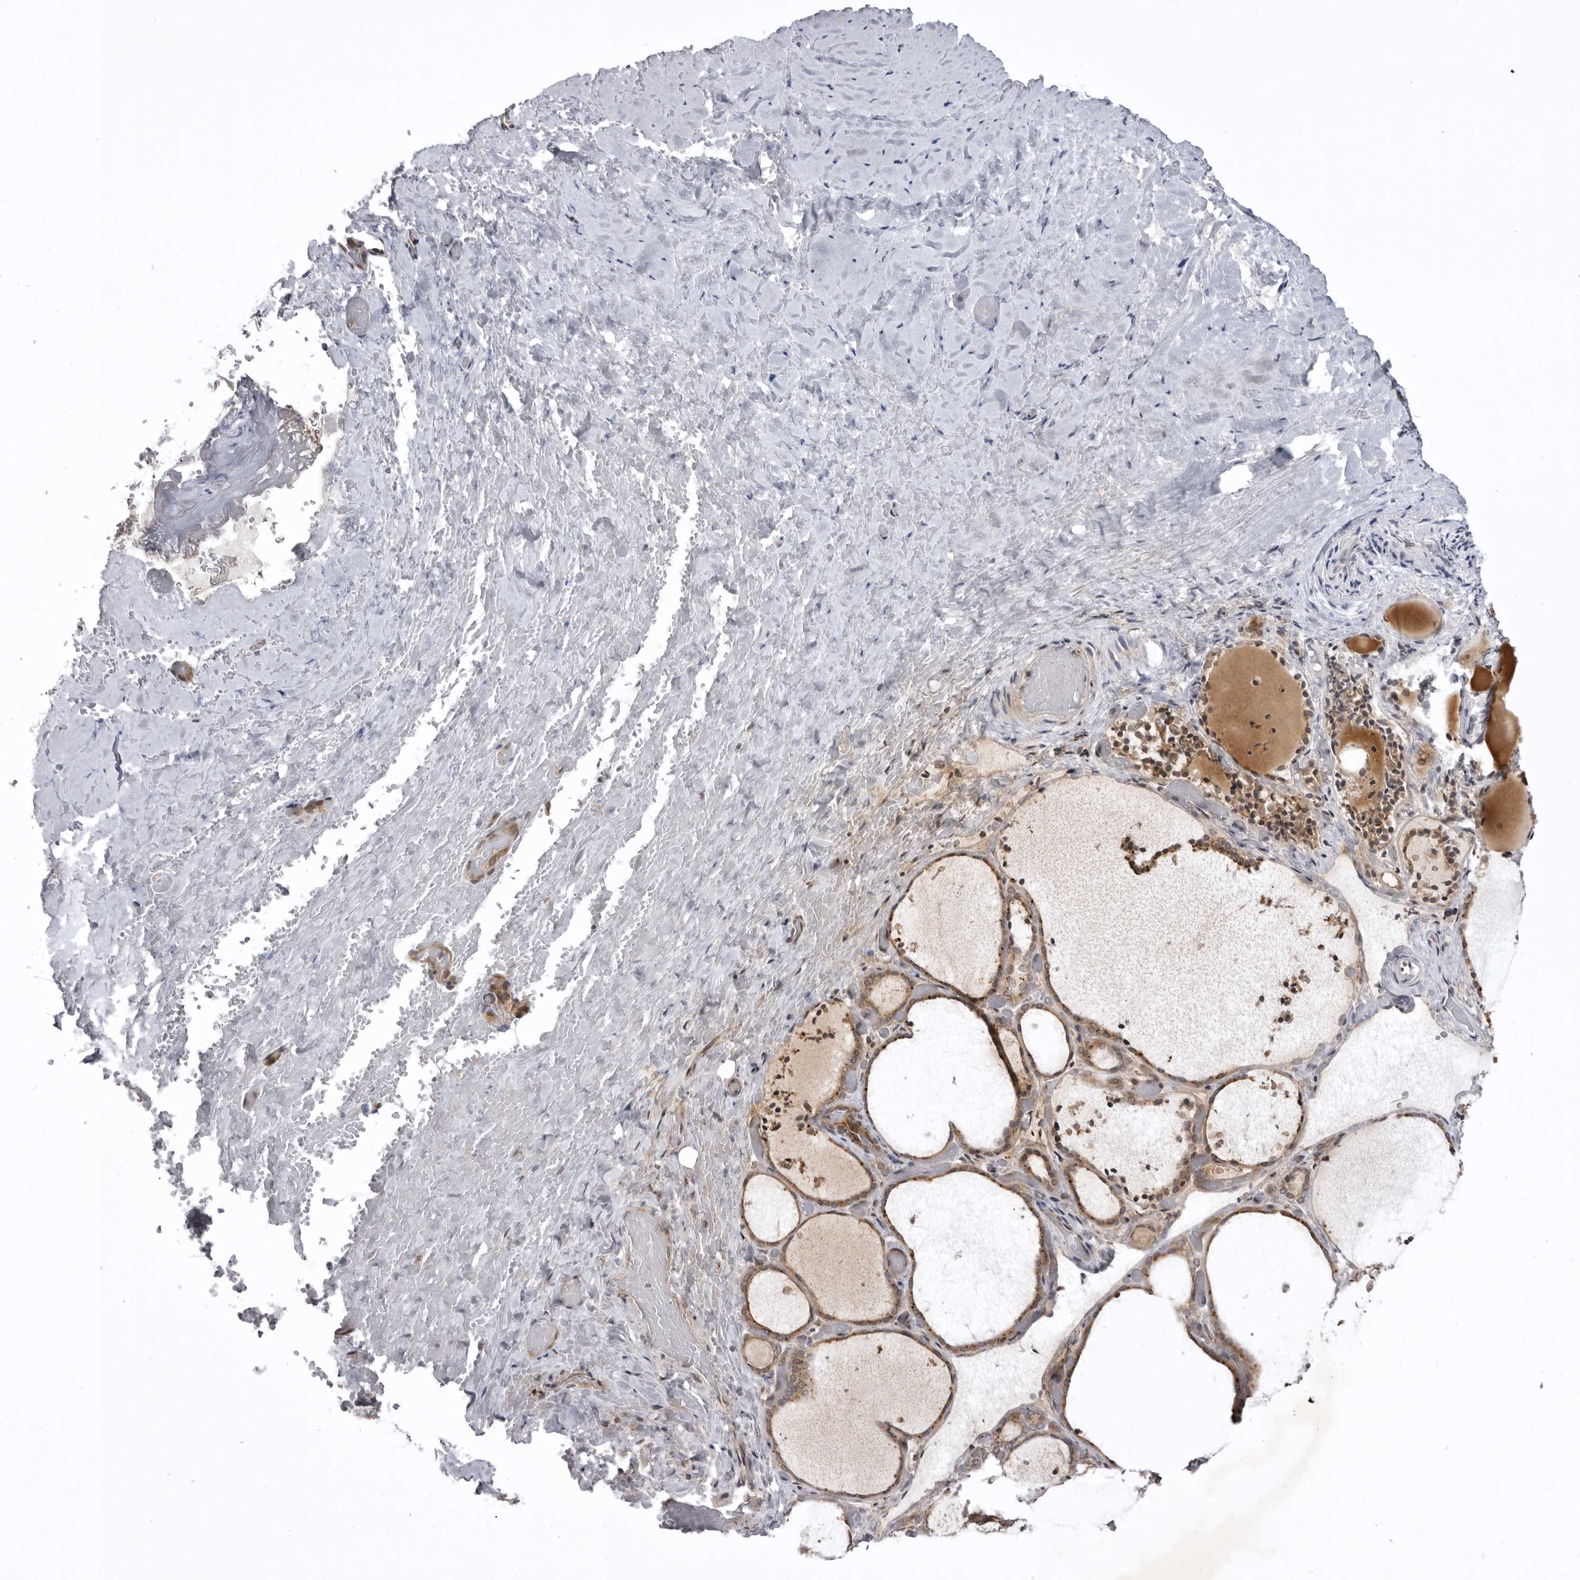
{"staining": {"intensity": "weak", "quantity": ">75%", "location": "cytoplasmic/membranous"}, "tissue": "thyroid gland", "cell_type": "Glandular cells", "image_type": "normal", "snomed": [{"axis": "morphology", "description": "Normal tissue, NOS"}, {"axis": "topography", "description": "Thyroid gland"}], "caption": "DAB immunohistochemical staining of unremarkable thyroid gland exhibits weak cytoplasmic/membranous protein positivity in about >75% of glandular cells. Ihc stains the protein of interest in brown and the nuclei are stained blue.", "gene": "USP43", "patient": {"sex": "female", "age": 44}}